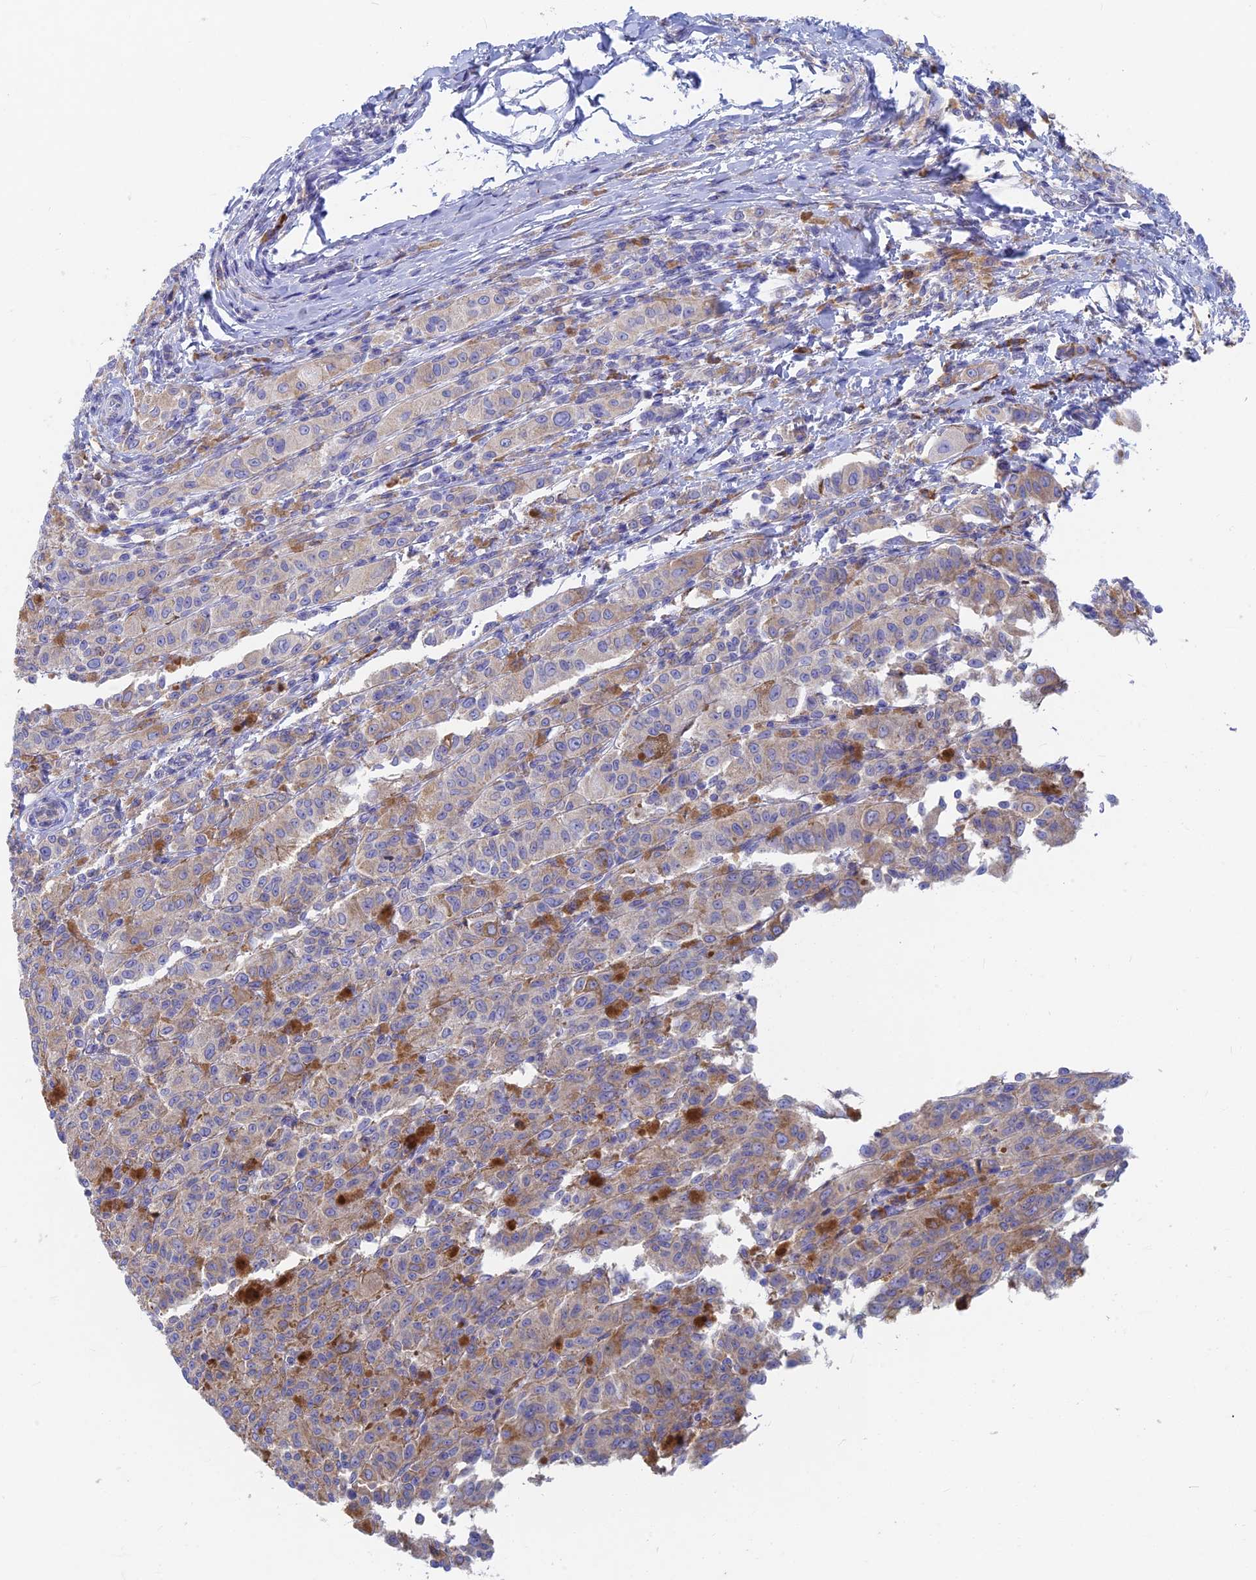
{"staining": {"intensity": "weak", "quantity": "25%-75%", "location": "cytoplasmic/membranous"}, "tissue": "melanoma", "cell_type": "Tumor cells", "image_type": "cancer", "snomed": [{"axis": "morphology", "description": "Malignant melanoma, NOS"}, {"axis": "topography", "description": "Skin"}], "caption": "Brown immunohistochemical staining in melanoma displays weak cytoplasmic/membranous positivity in approximately 25%-75% of tumor cells. The staining is performed using DAB (3,3'-diaminobenzidine) brown chromogen to label protein expression. The nuclei are counter-stained blue using hematoxylin.", "gene": "WDR35", "patient": {"sex": "female", "age": 52}}